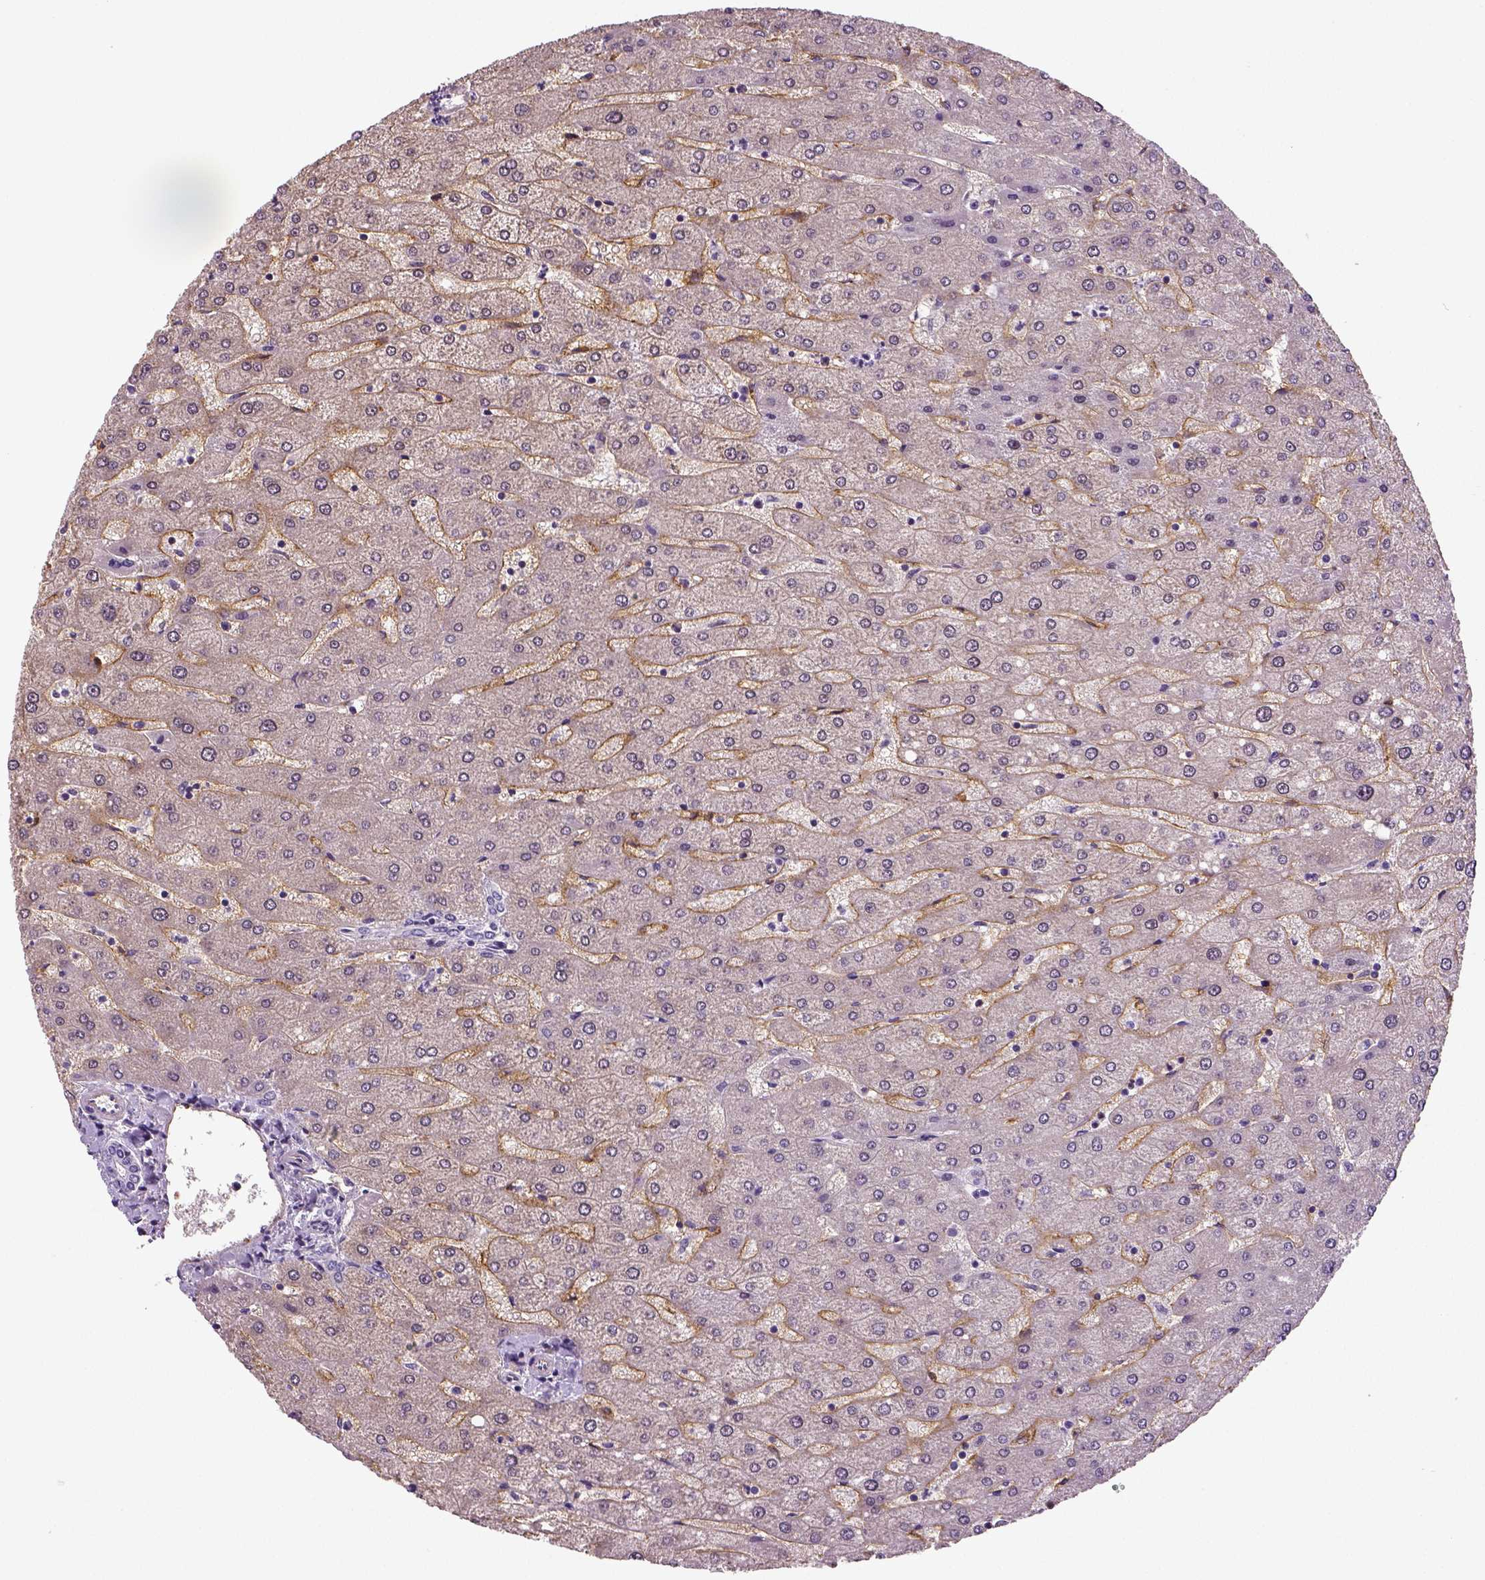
{"staining": {"intensity": "negative", "quantity": "none", "location": "none"}, "tissue": "liver", "cell_type": "Cholangiocytes", "image_type": "normal", "snomed": [{"axis": "morphology", "description": "Normal tissue, NOS"}, {"axis": "topography", "description": "Liver"}], "caption": "The histopathology image reveals no significant expression in cholangiocytes of liver.", "gene": "ENSG00000250349", "patient": {"sex": "male", "age": 67}}